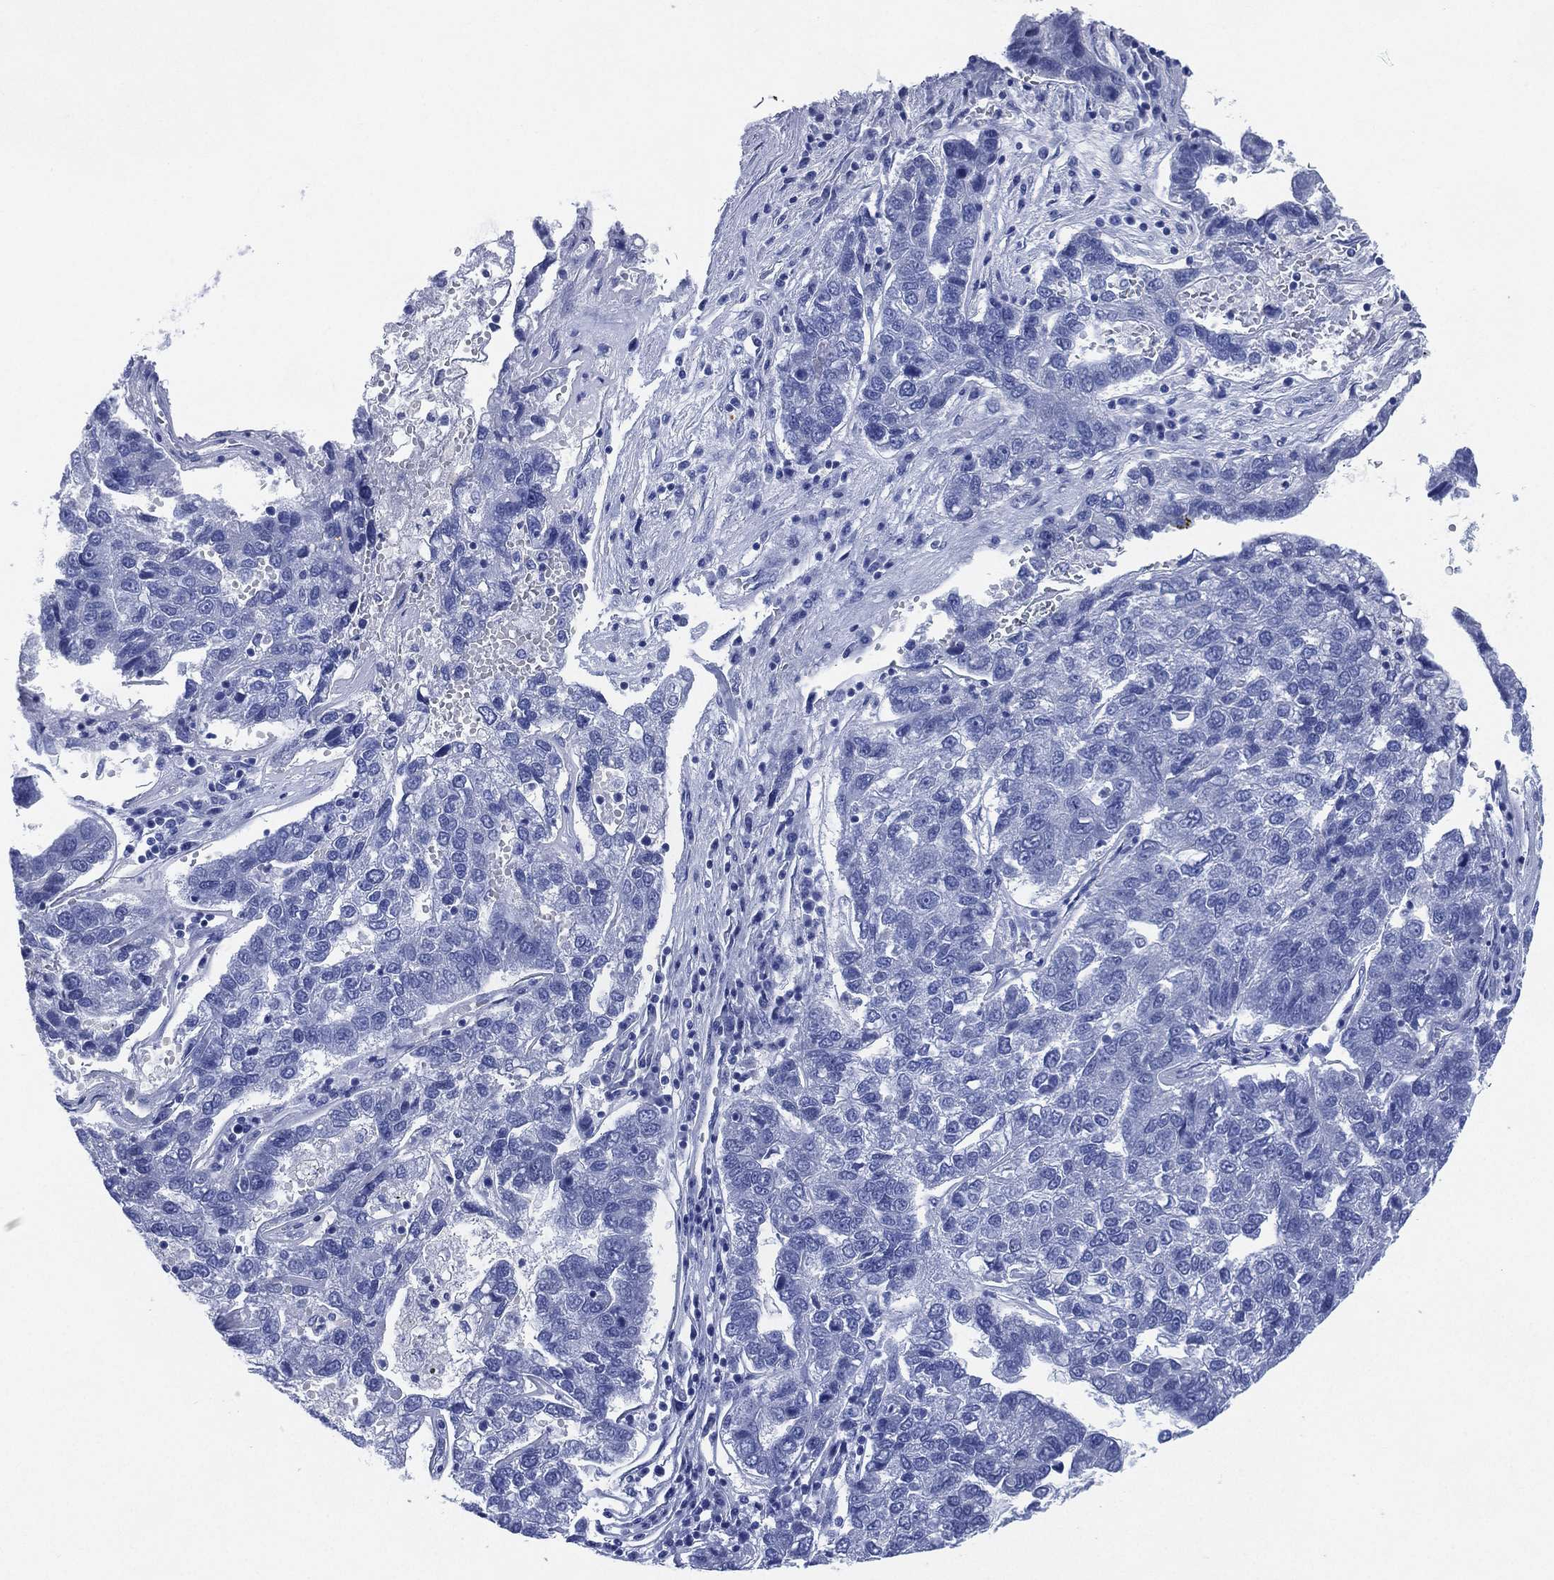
{"staining": {"intensity": "negative", "quantity": "none", "location": "none"}, "tissue": "pancreatic cancer", "cell_type": "Tumor cells", "image_type": "cancer", "snomed": [{"axis": "morphology", "description": "Adenocarcinoma, NOS"}, {"axis": "topography", "description": "Pancreas"}], "caption": "Immunohistochemical staining of human pancreatic cancer (adenocarcinoma) reveals no significant staining in tumor cells.", "gene": "SIGLECL1", "patient": {"sex": "female", "age": 61}}